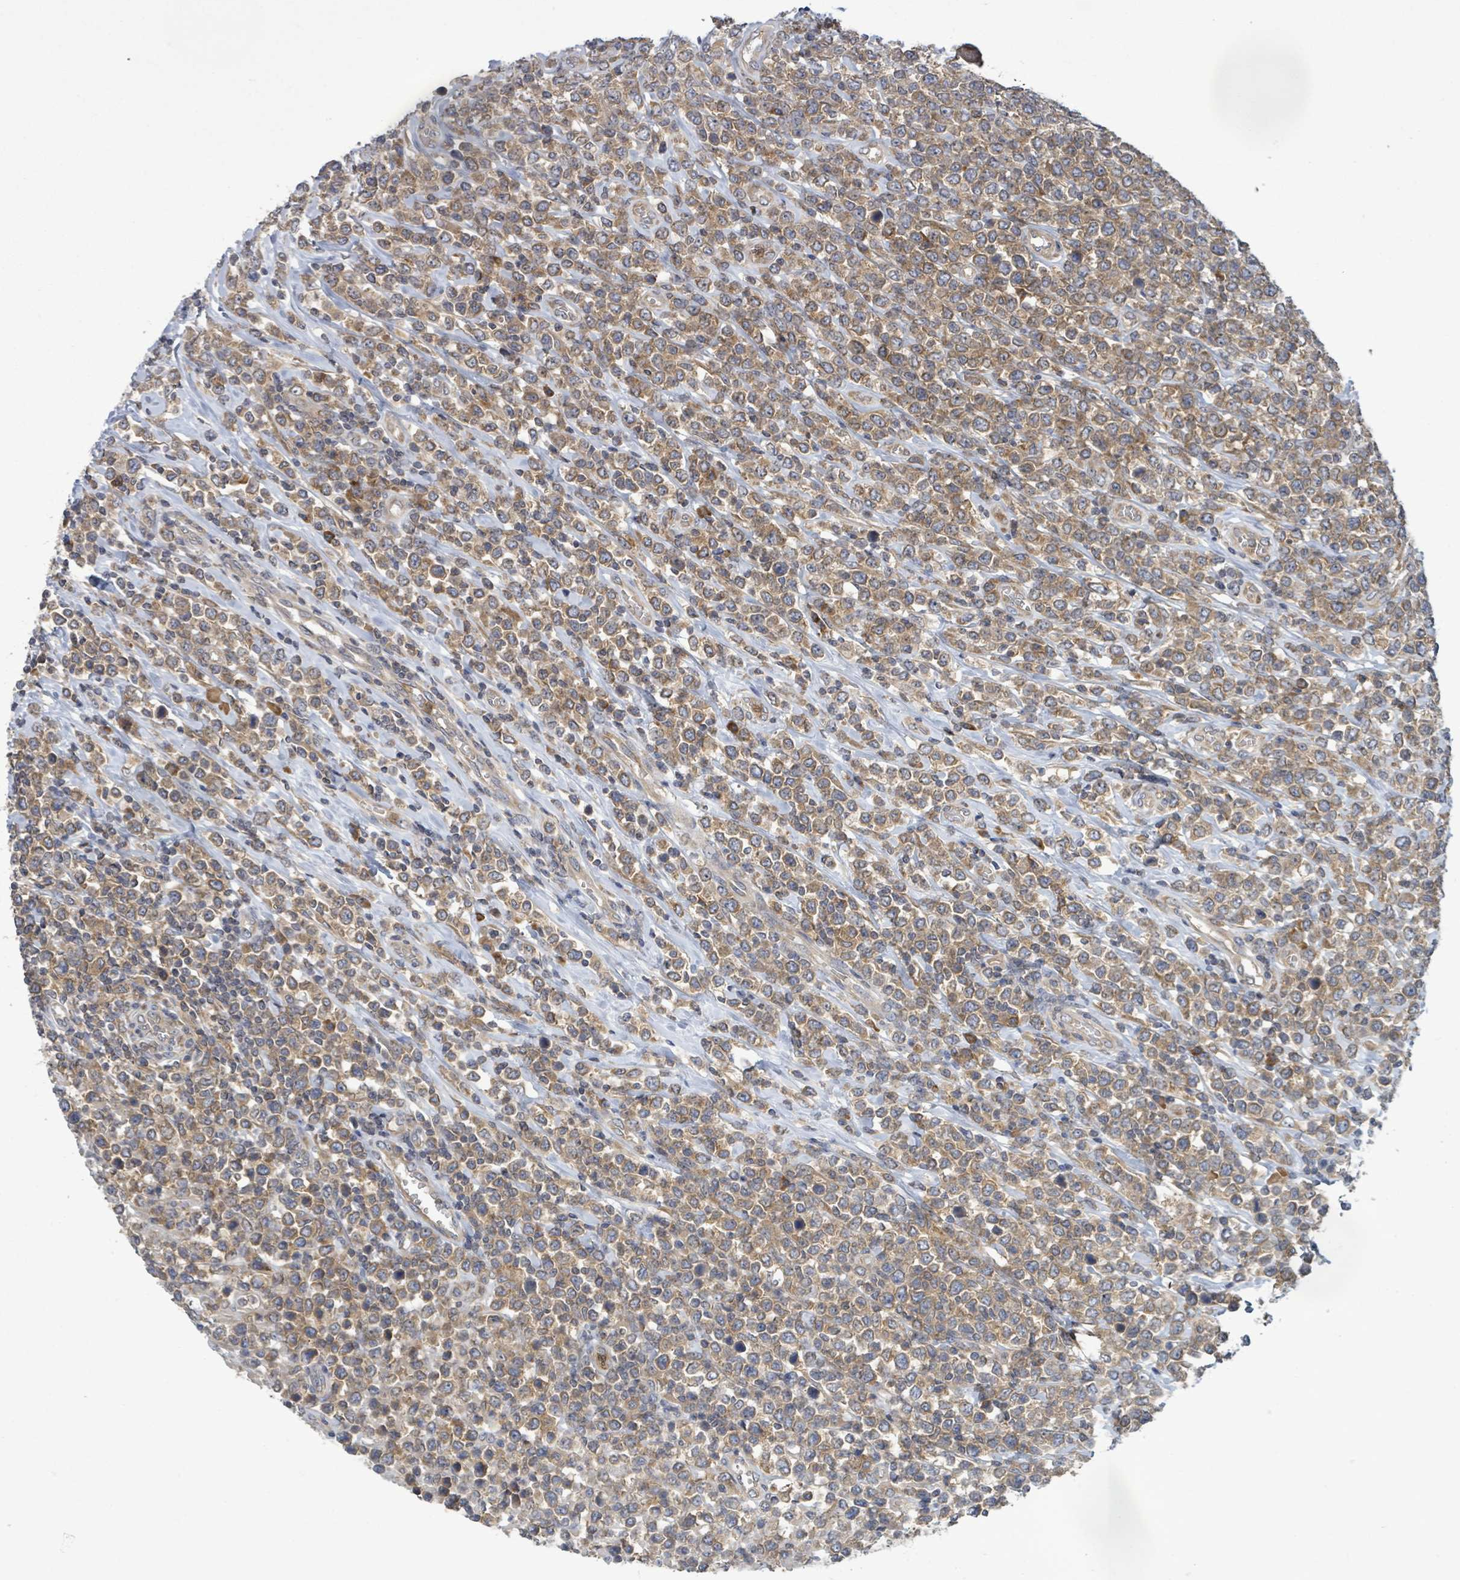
{"staining": {"intensity": "moderate", "quantity": ">75%", "location": "cytoplasmic/membranous"}, "tissue": "lymphoma", "cell_type": "Tumor cells", "image_type": "cancer", "snomed": [{"axis": "morphology", "description": "Malignant lymphoma, non-Hodgkin's type, High grade"}, {"axis": "topography", "description": "Soft tissue"}], "caption": "Immunohistochemical staining of human malignant lymphoma, non-Hodgkin's type (high-grade) demonstrates medium levels of moderate cytoplasmic/membranous protein staining in approximately >75% of tumor cells. (Stains: DAB in brown, nuclei in blue, Microscopy: brightfield microscopy at high magnification).", "gene": "SERPINE3", "patient": {"sex": "female", "age": 56}}